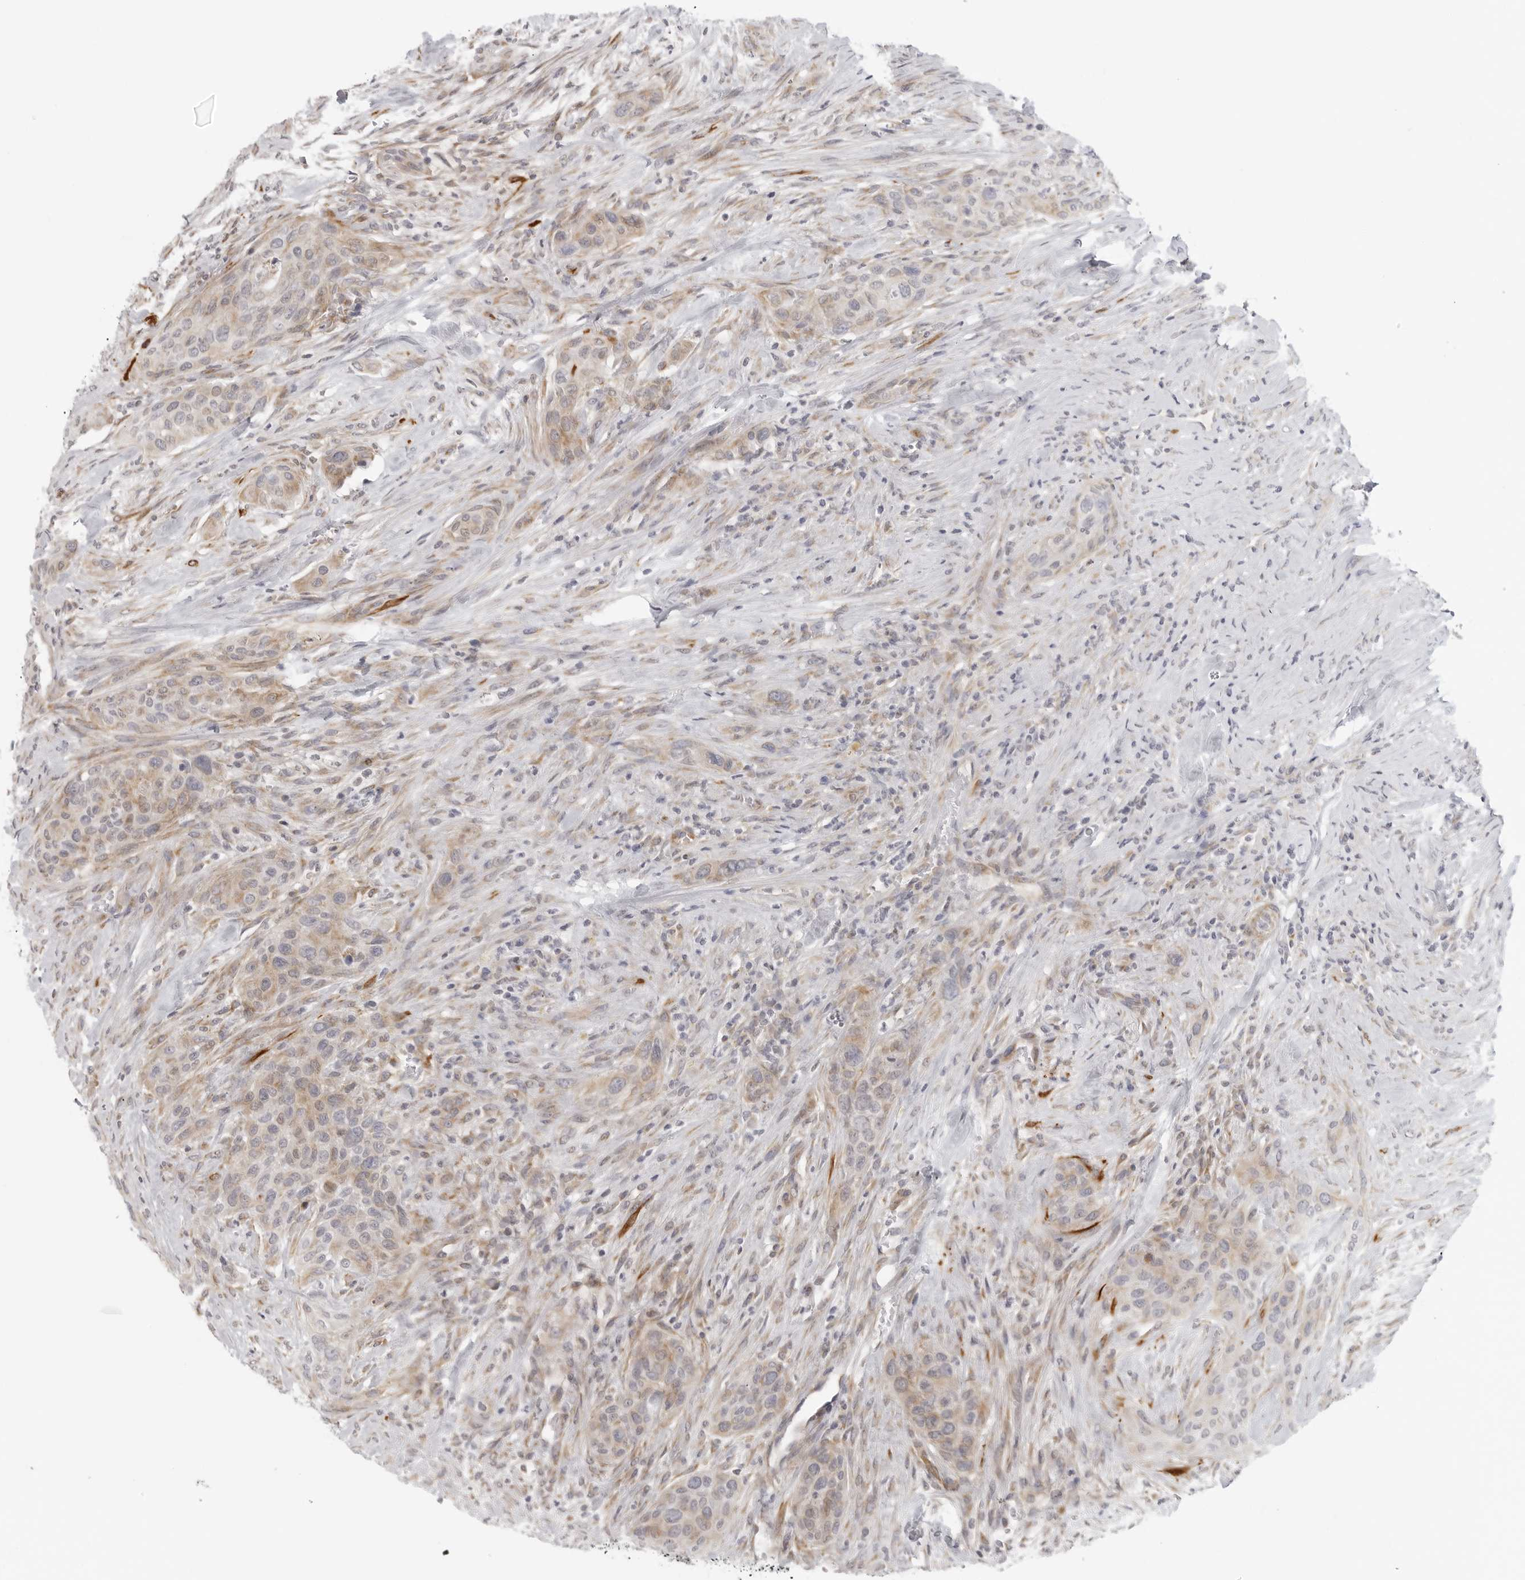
{"staining": {"intensity": "weak", "quantity": "25%-75%", "location": "cytoplasmic/membranous"}, "tissue": "urothelial cancer", "cell_type": "Tumor cells", "image_type": "cancer", "snomed": [{"axis": "morphology", "description": "Urothelial carcinoma, High grade"}, {"axis": "topography", "description": "Urinary bladder"}], "caption": "About 25%-75% of tumor cells in human urothelial cancer reveal weak cytoplasmic/membranous protein expression as visualized by brown immunohistochemical staining.", "gene": "MAP7D1", "patient": {"sex": "male", "age": 35}}